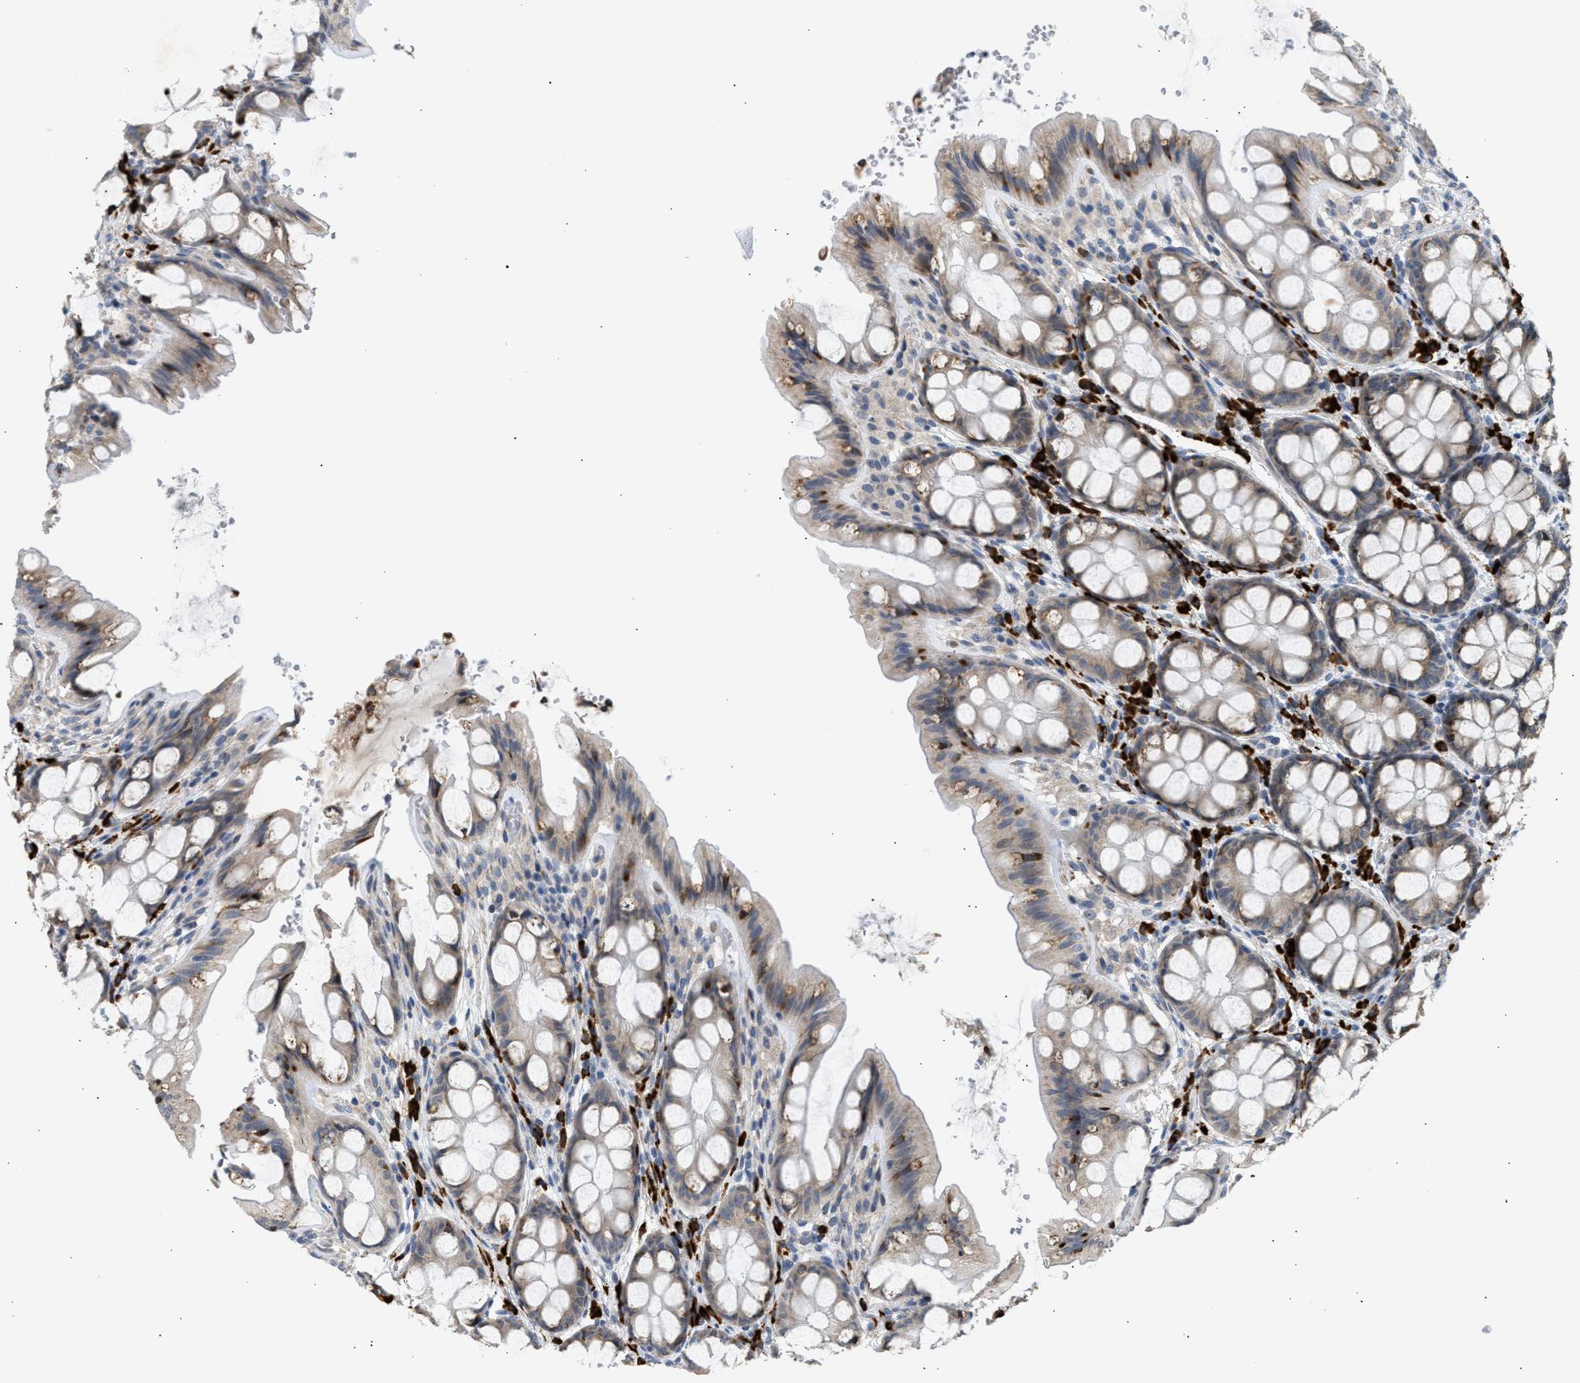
{"staining": {"intensity": "weak", "quantity": "25%-75%", "location": "cytoplasmic/membranous"}, "tissue": "colon", "cell_type": "Endothelial cells", "image_type": "normal", "snomed": [{"axis": "morphology", "description": "Normal tissue, NOS"}, {"axis": "topography", "description": "Colon"}], "caption": "High-power microscopy captured an IHC micrograph of benign colon, revealing weak cytoplasmic/membranous expression in approximately 25%-75% of endothelial cells. The staining is performed using DAB brown chromogen to label protein expression. The nuclei are counter-stained blue using hematoxylin.", "gene": "KCNC2", "patient": {"sex": "male", "age": 47}}